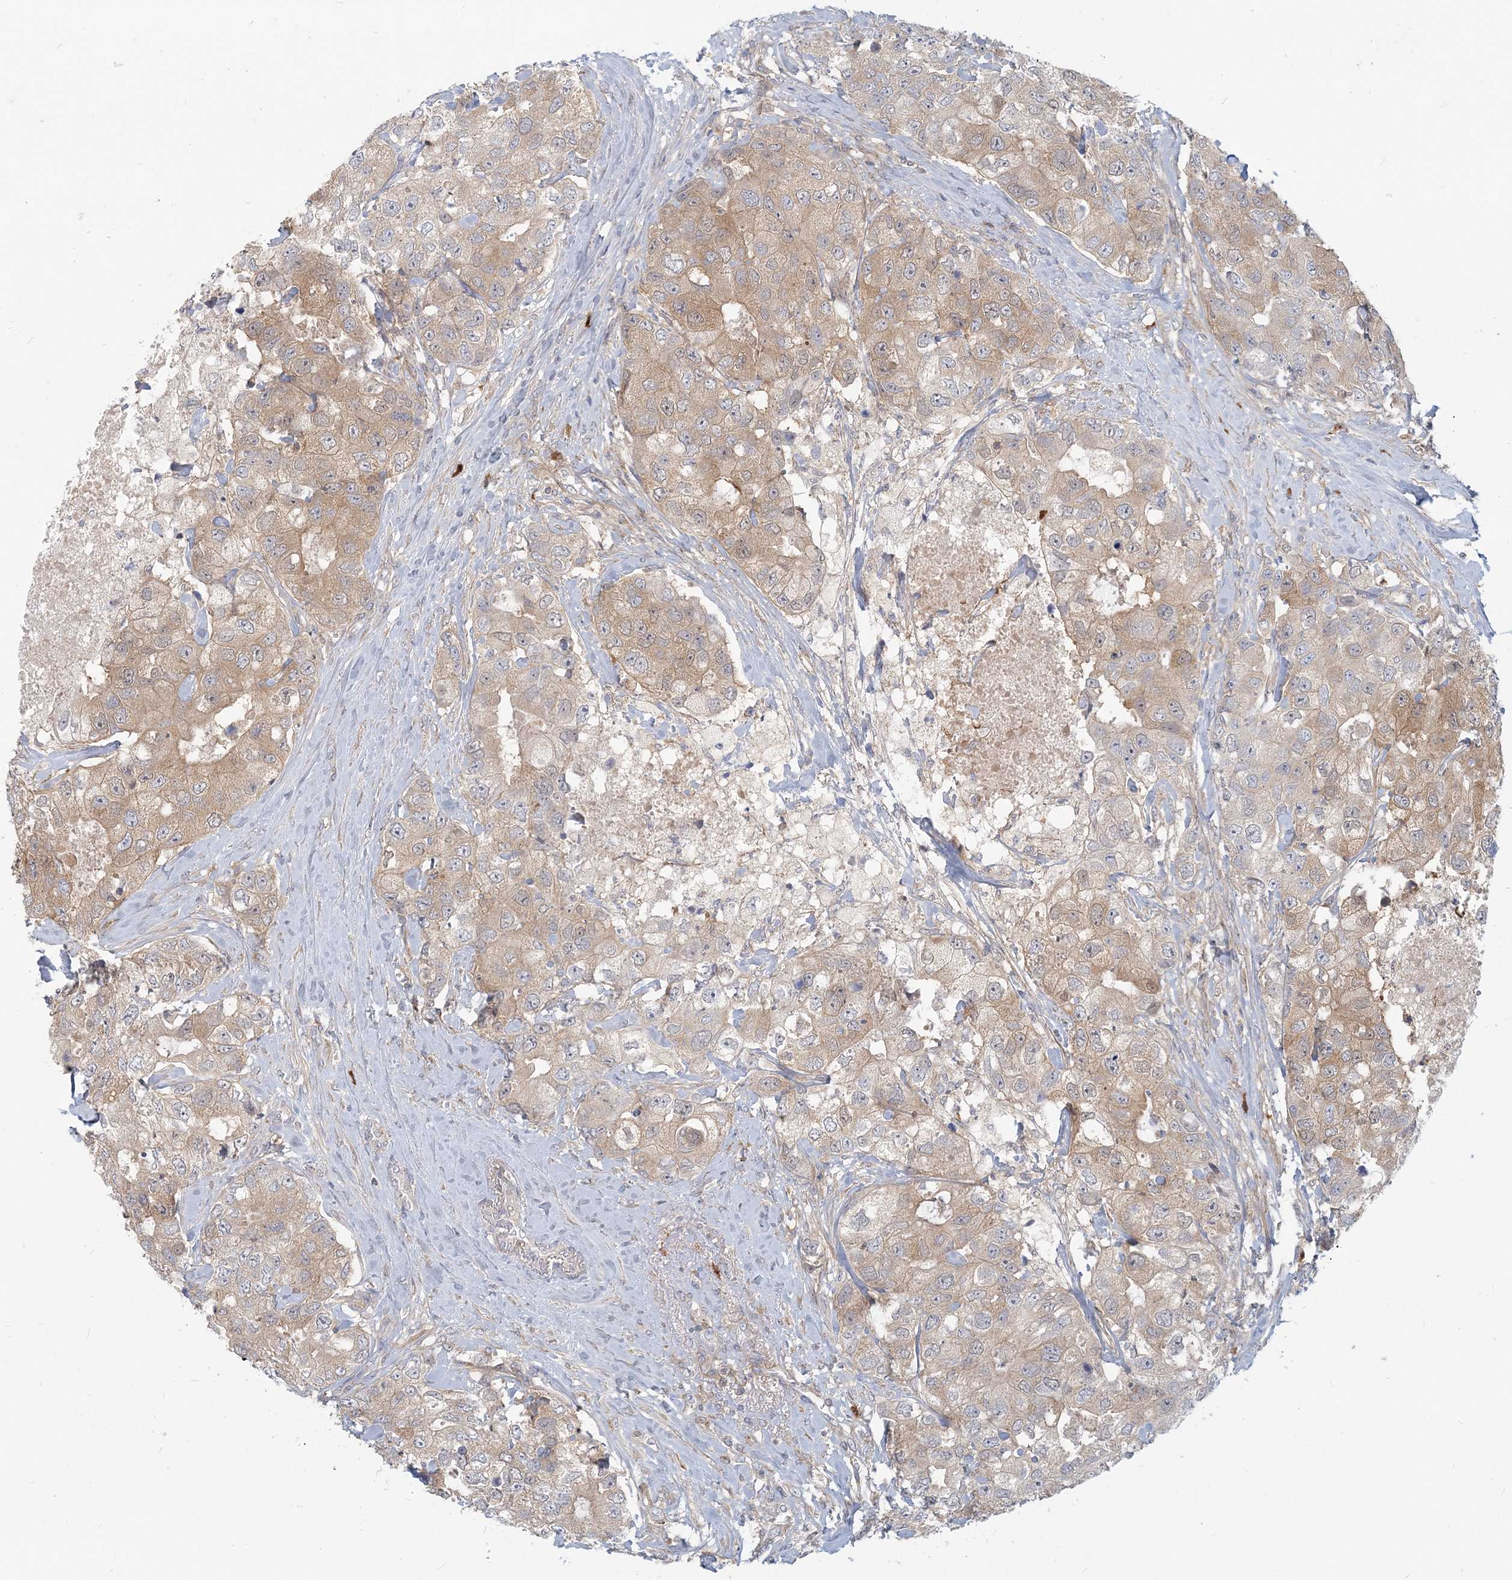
{"staining": {"intensity": "weak", "quantity": ">75%", "location": "cytoplasmic/membranous"}, "tissue": "breast cancer", "cell_type": "Tumor cells", "image_type": "cancer", "snomed": [{"axis": "morphology", "description": "Duct carcinoma"}, {"axis": "topography", "description": "Breast"}], "caption": "Brown immunohistochemical staining in human breast cancer reveals weak cytoplasmic/membranous positivity in about >75% of tumor cells.", "gene": "GMPPA", "patient": {"sex": "female", "age": 62}}